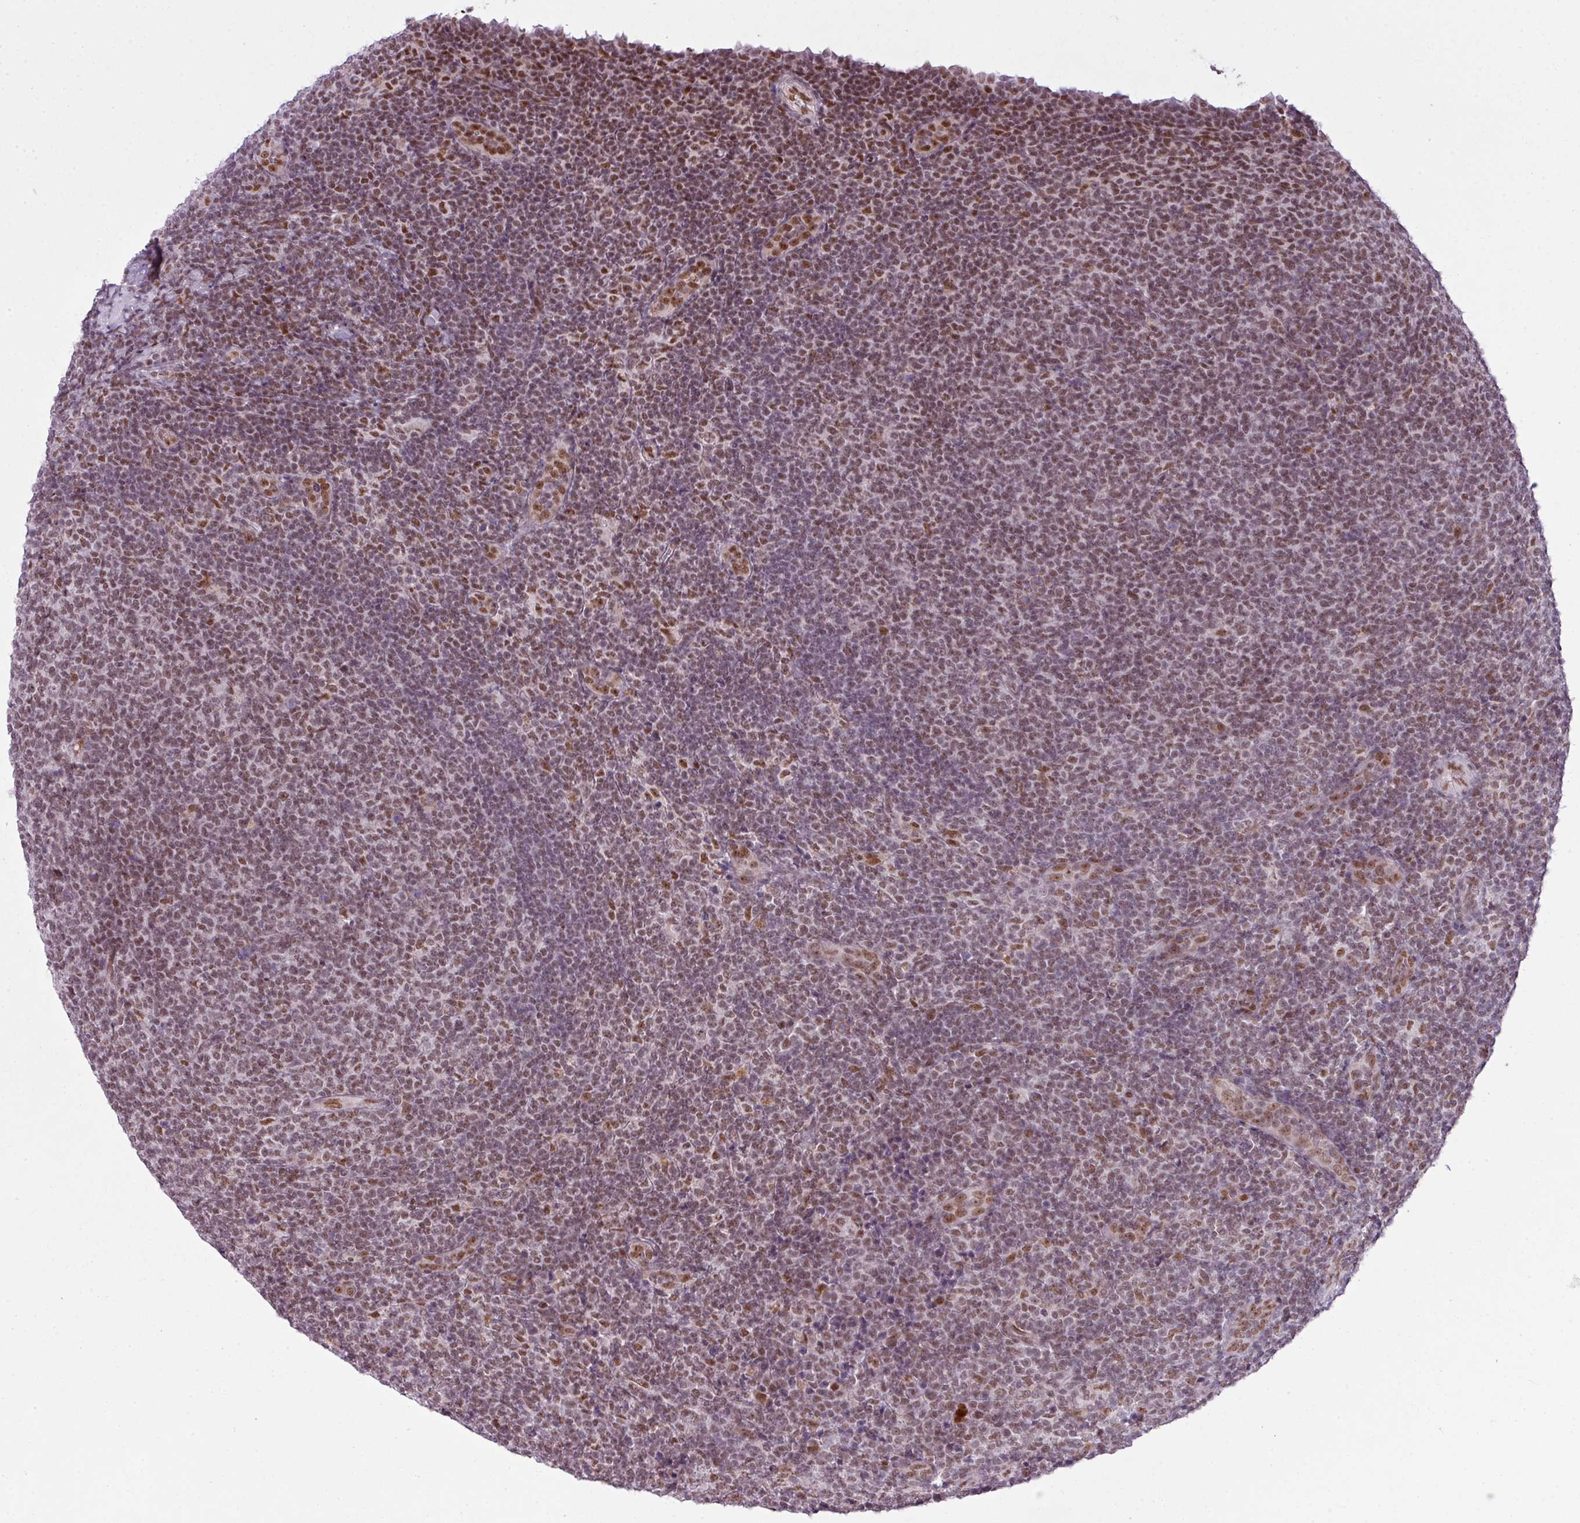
{"staining": {"intensity": "moderate", "quantity": ">75%", "location": "nuclear"}, "tissue": "lymphoma", "cell_type": "Tumor cells", "image_type": "cancer", "snomed": [{"axis": "morphology", "description": "Malignant lymphoma, non-Hodgkin's type, Low grade"}, {"axis": "topography", "description": "Lymph node"}], "caption": "A micrograph showing moderate nuclear staining in about >75% of tumor cells in malignant lymphoma, non-Hodgkin's type (low-grade), as visualized by brown immunohistochemical staining.", "gene": "ARL6IP4", "patient": {"sex": "male", "age": 66}}